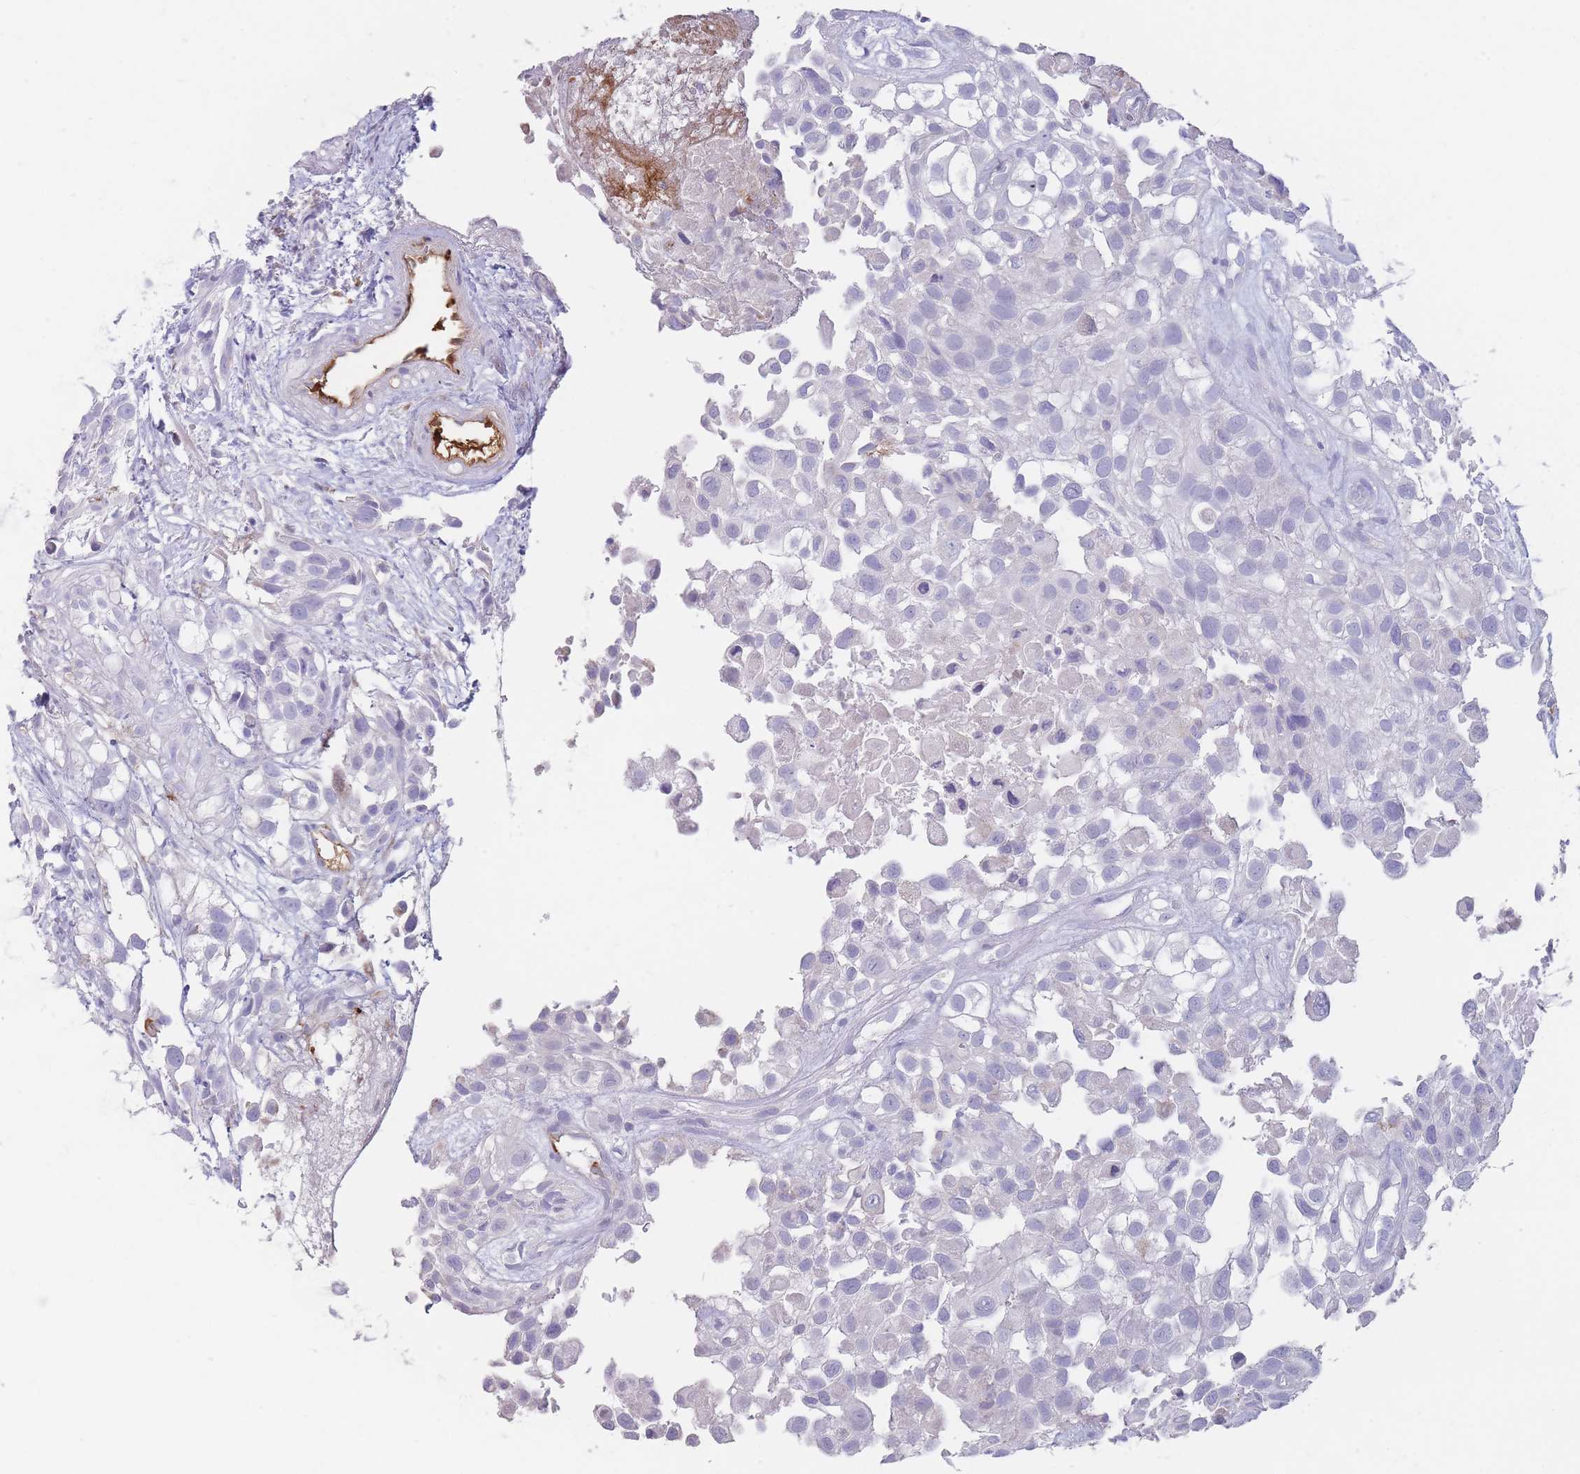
{"staining": {"intensity": "negative", "quantity": "none", "location": "none"}, "tissue": "urothelial cancer", "cell_type": "Tumor cells", "image_type": "cancer", "snomed": [{"axis": "morphology", "description": "Urothelial carcinoma, High grade"}, {"axis": "topography", "description": "Urinary bladder"}], "caption": "This is a photomicrograph of immunohistochemistry staining of high-grade urothelial carcinoma, which shows no staining in tumor cells.", "gene": "PRG4", "patient": {"sex": "male", "age": 56}}